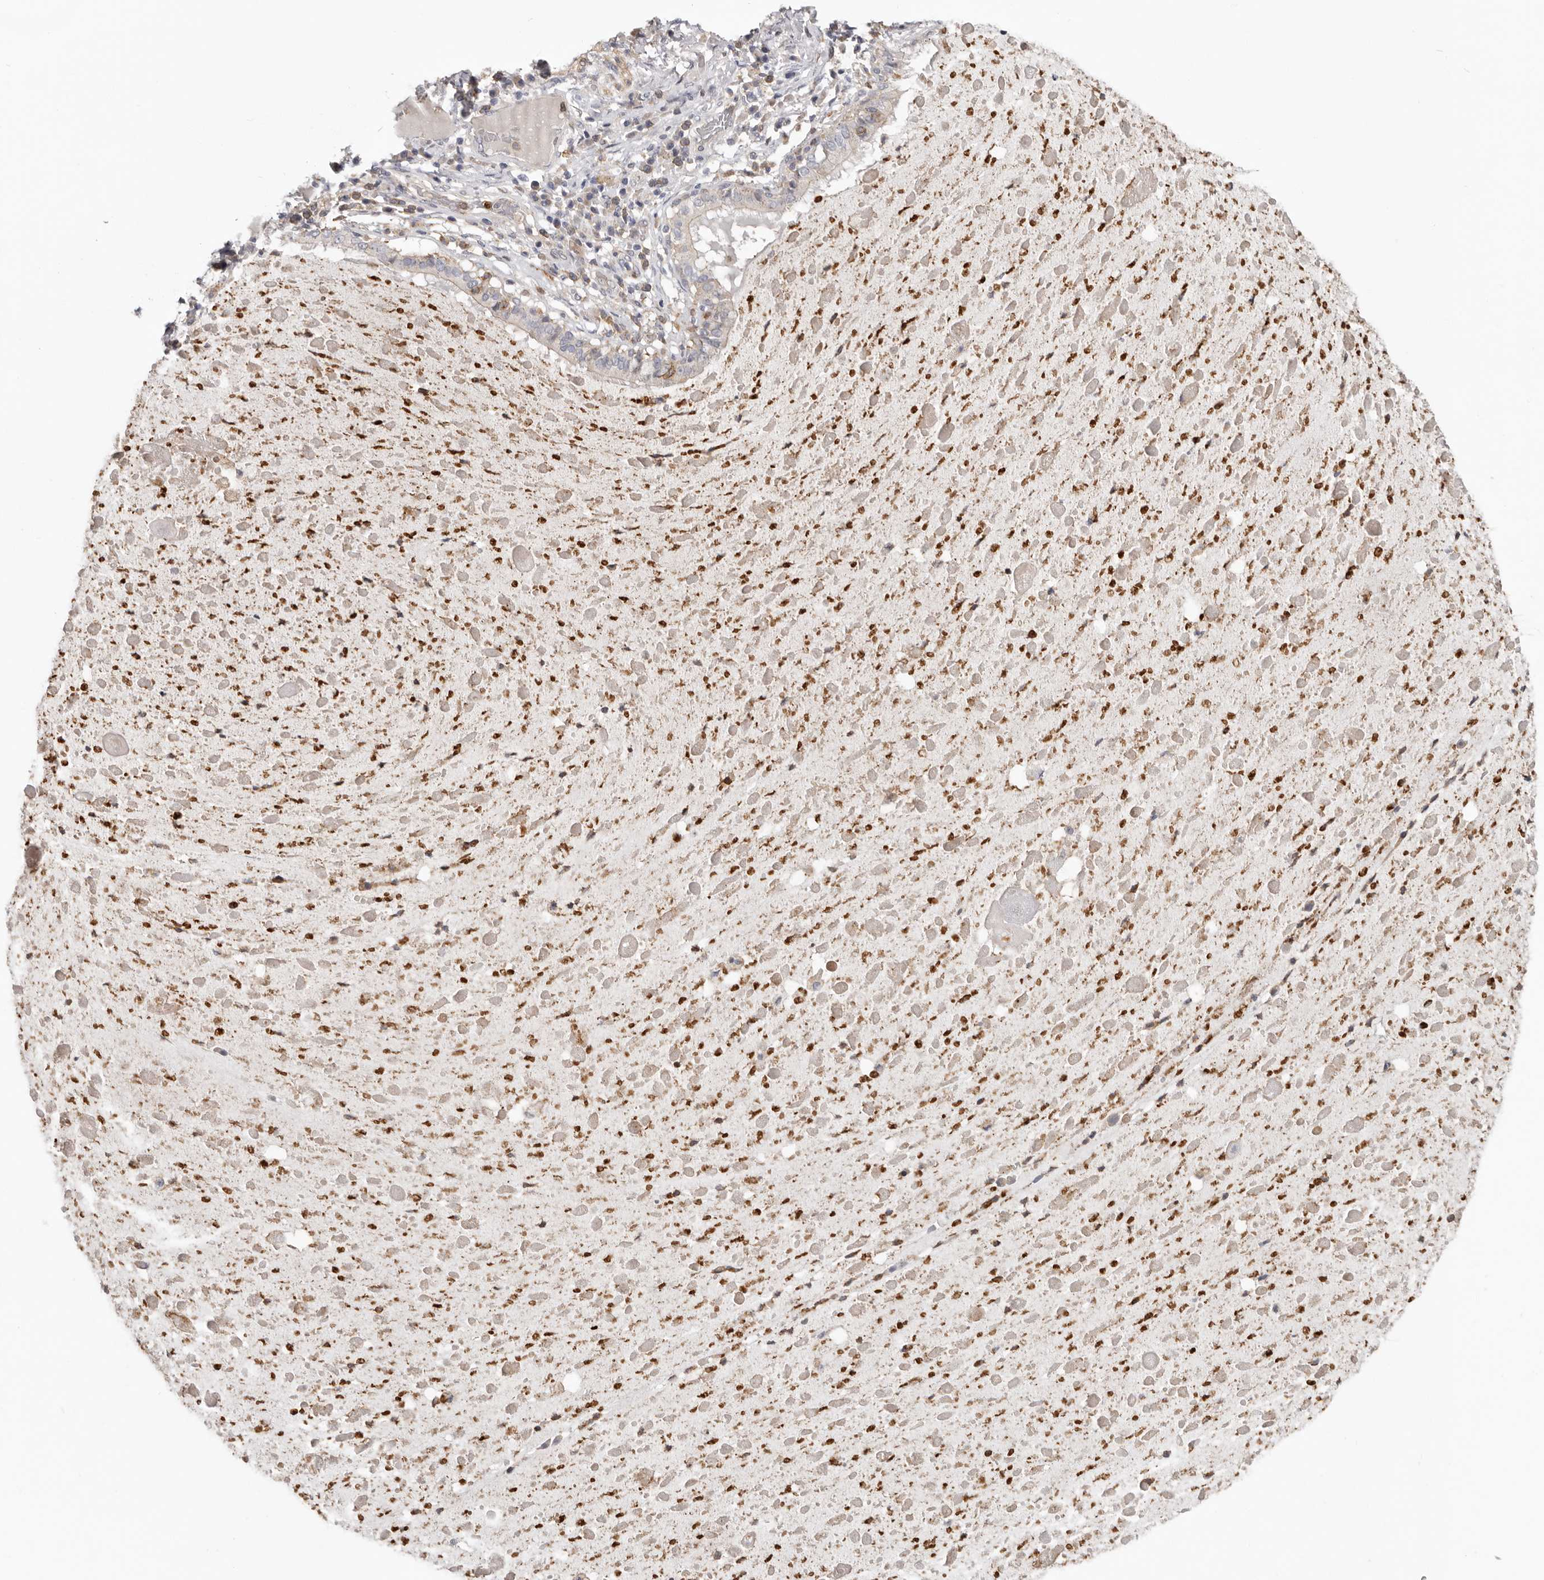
{"staining": {"intensity": "negative", "quantity": "none", "location": "none"}, "tissue": "lung cancer", "cell_type": "Tumor cells", "image_type": "cancer", "snomed": [{"axis": "morphology", "description": "Squamous cell carcinoma, NOS"}, {"axis": "topography", "description": "Lung"}], "caption": "The histopathology image displays no staining of tumor cells in lung cancer (squamous cell carcinoma). (Brightfield microscopy of DAB immunohistochemistry (IHC) at high magnification).", "gene": "MSRB2", "patient": {"sex": "male", "age": 61}}